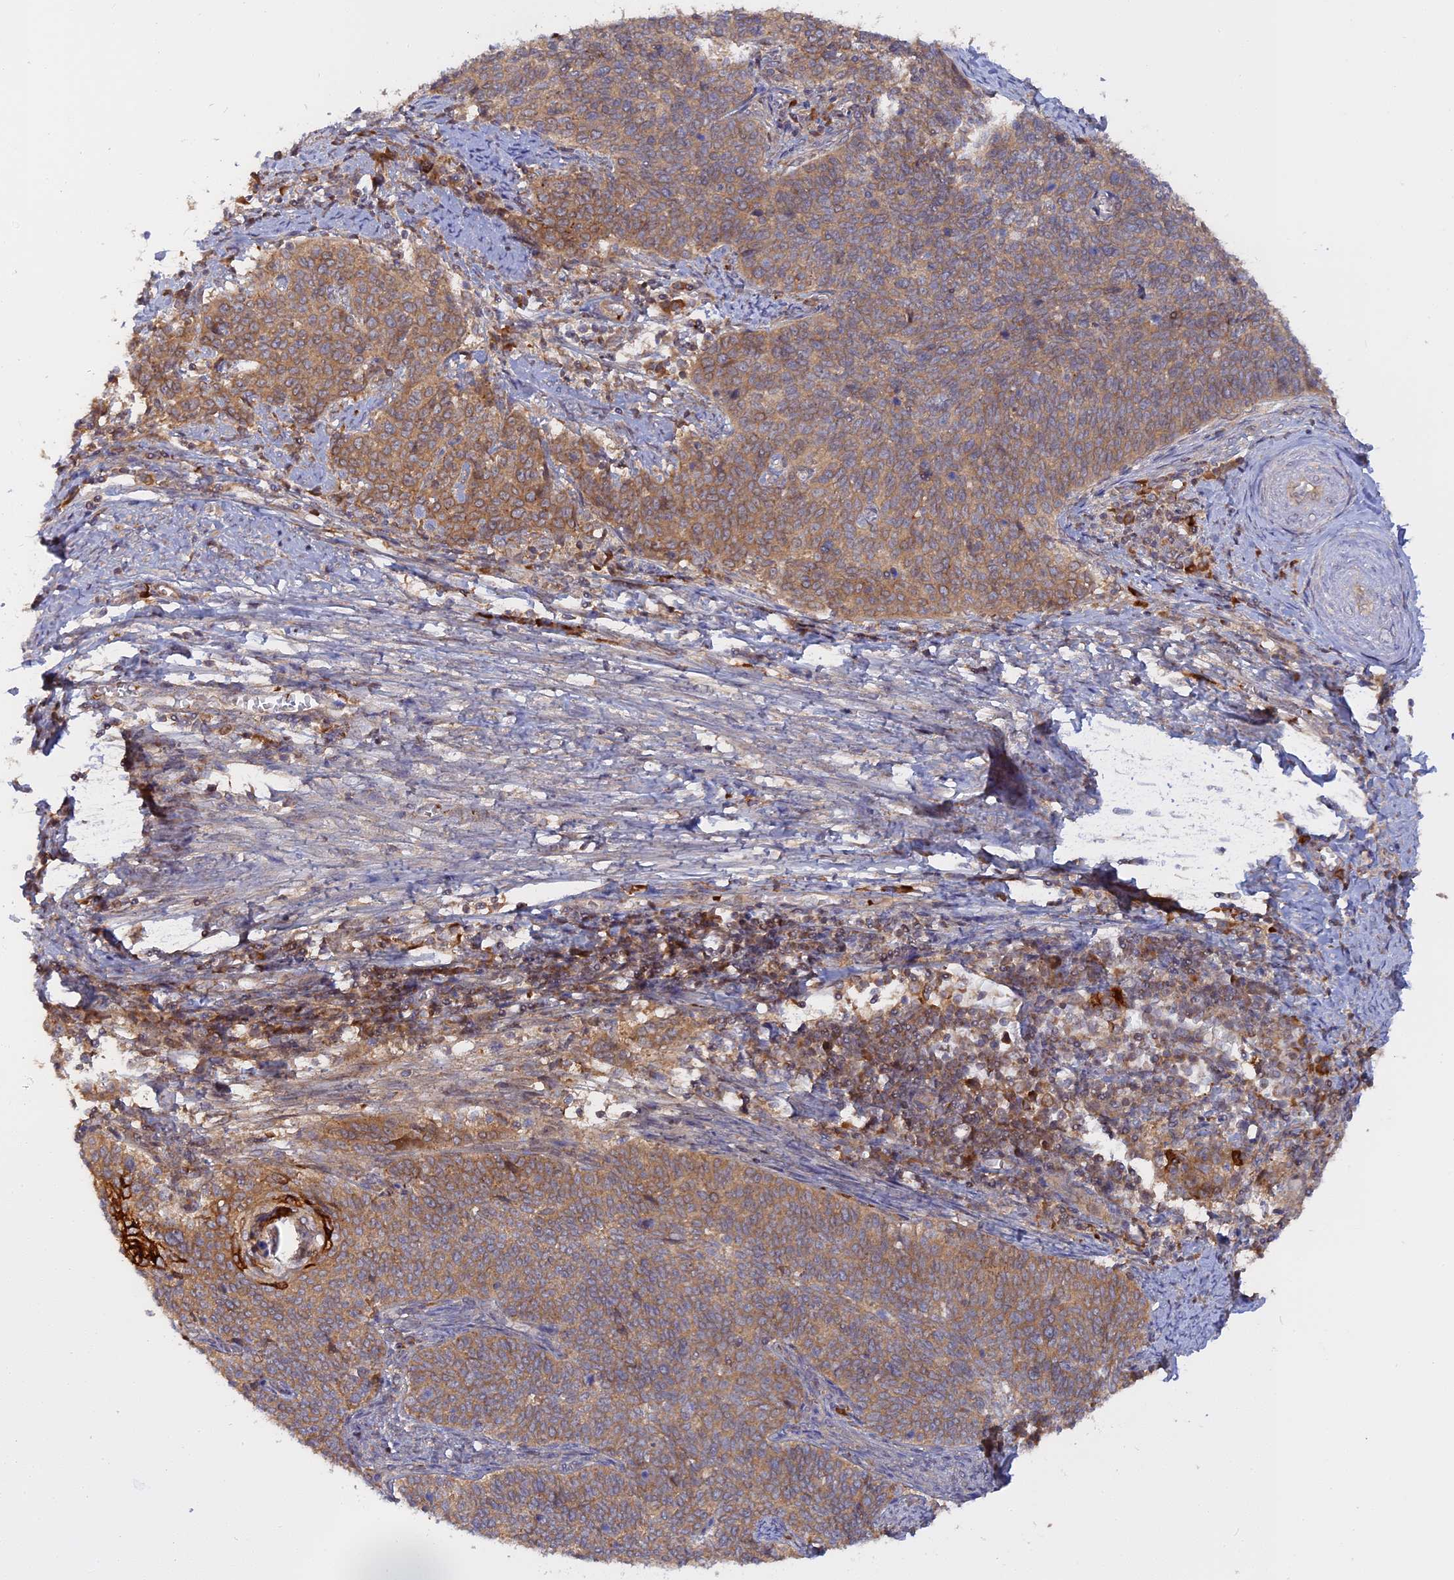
{"staining": {"intensity": "moderate", "quantity": ">75%", "location": "cytoplasmic/membranous"}, "tissue": "cervical cancer", "cell_type": "Tumor cells", "image_type": "cancer", "snomed": [{"axis": "morphology", "description": "Squamous cell carcinoma, NOS"}, {"axis": "topography", "description": "Cervix"}], "caption": "Immunohistochemical staining of cervical squamous cell carcinoma shows medium levels of moderate cytoplasmic/membranous protein staining in about >75% of tumor cells.", "gene": "IL21R", "patient": {"sex": "female", "age": 39}}